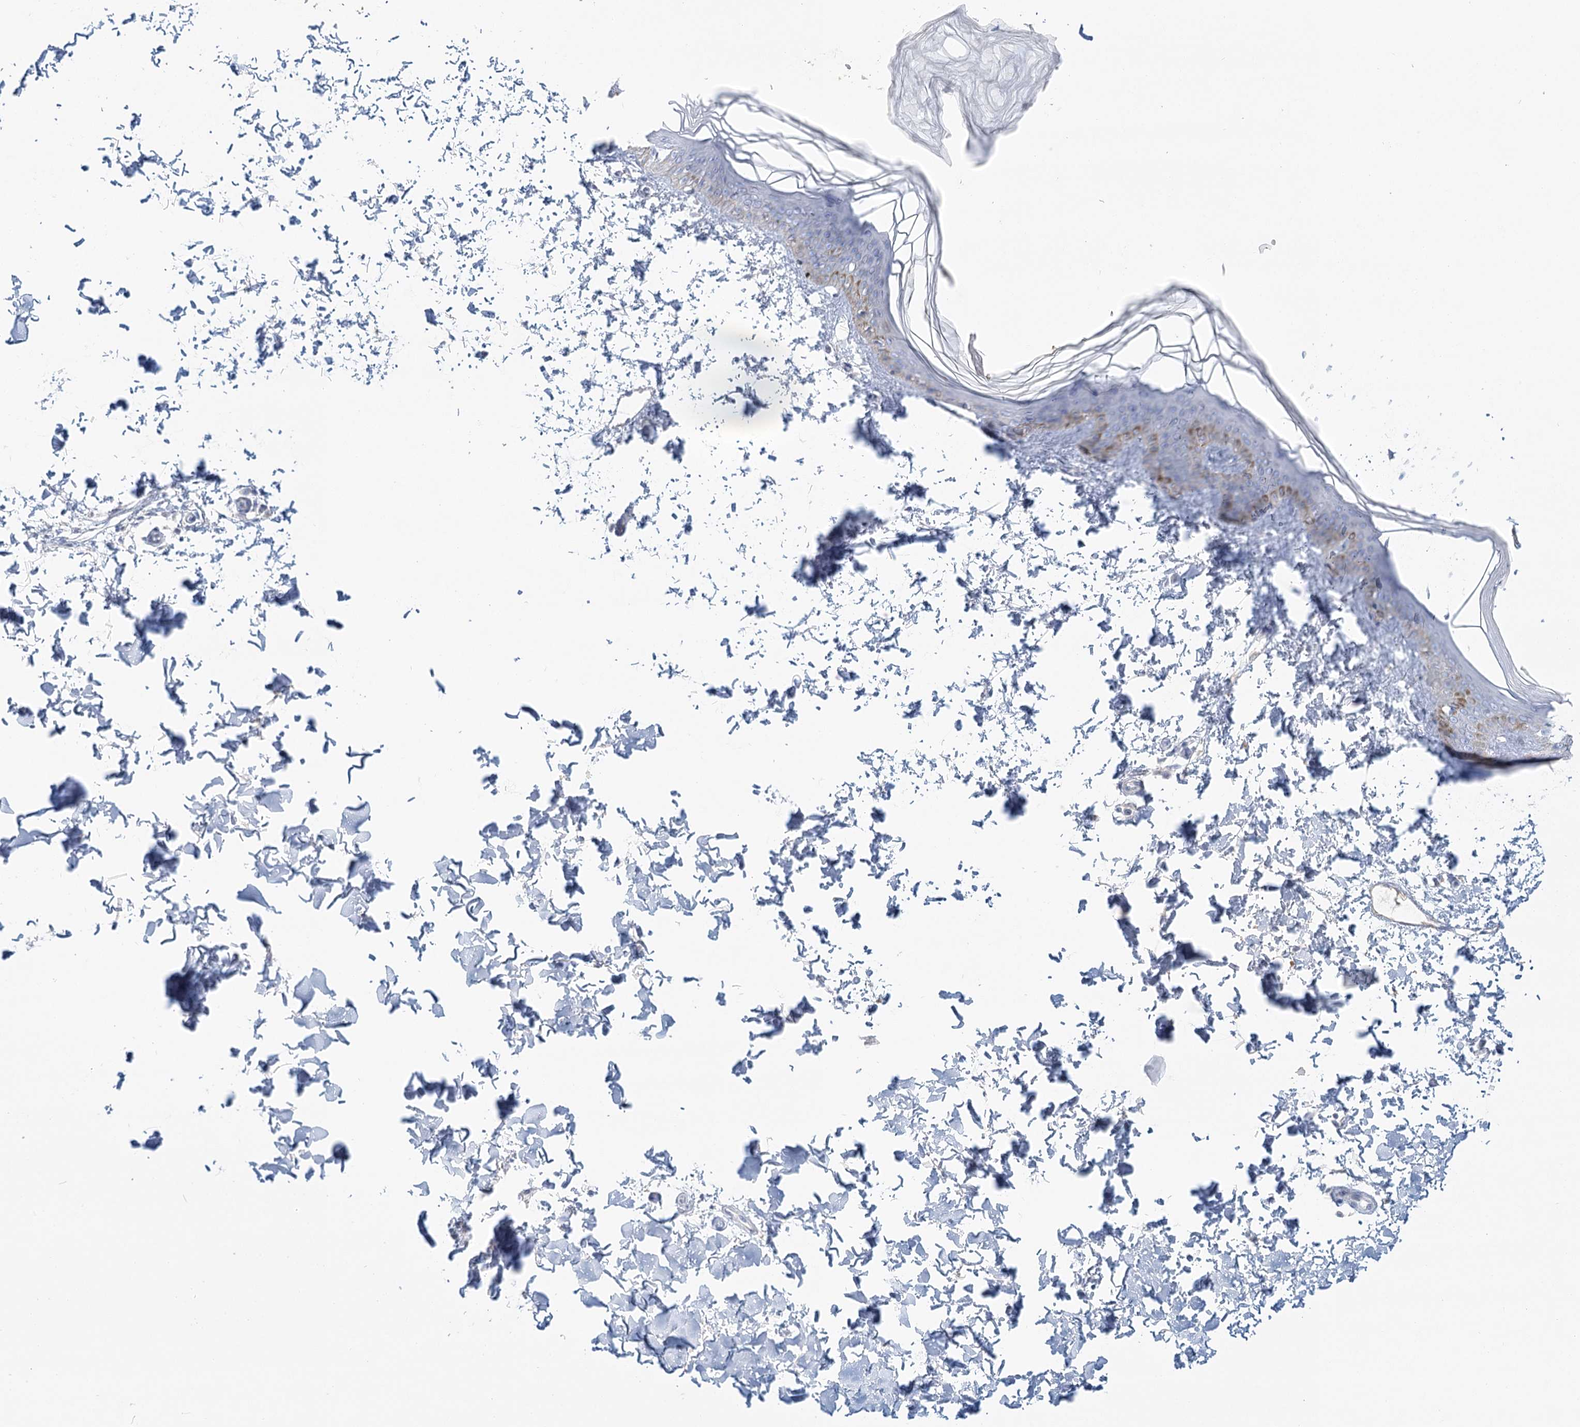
{"staining": {"intensity": "negative", "quantity": "none", "location": "none"}, "tissue": "skin", "cell_type": "Fibroblasts", "image_type": "normal", "snomed": [{"axis": "morphology", "description": "Normal tissue, NOS"}, {"axis": "morphology", "description": "Neoplasm, benign, NOS"}, {"axis": "topography", "description": "Skin"}, {"axis": "topography", "description": "Soft tissue"}], "caption": "This is an immunohistochemistry (IHC) image of normal human skin. There is no positivity in fibroblasts.", "gene": "DMGDH", "patient": {"sex": "male", "age": 26}}